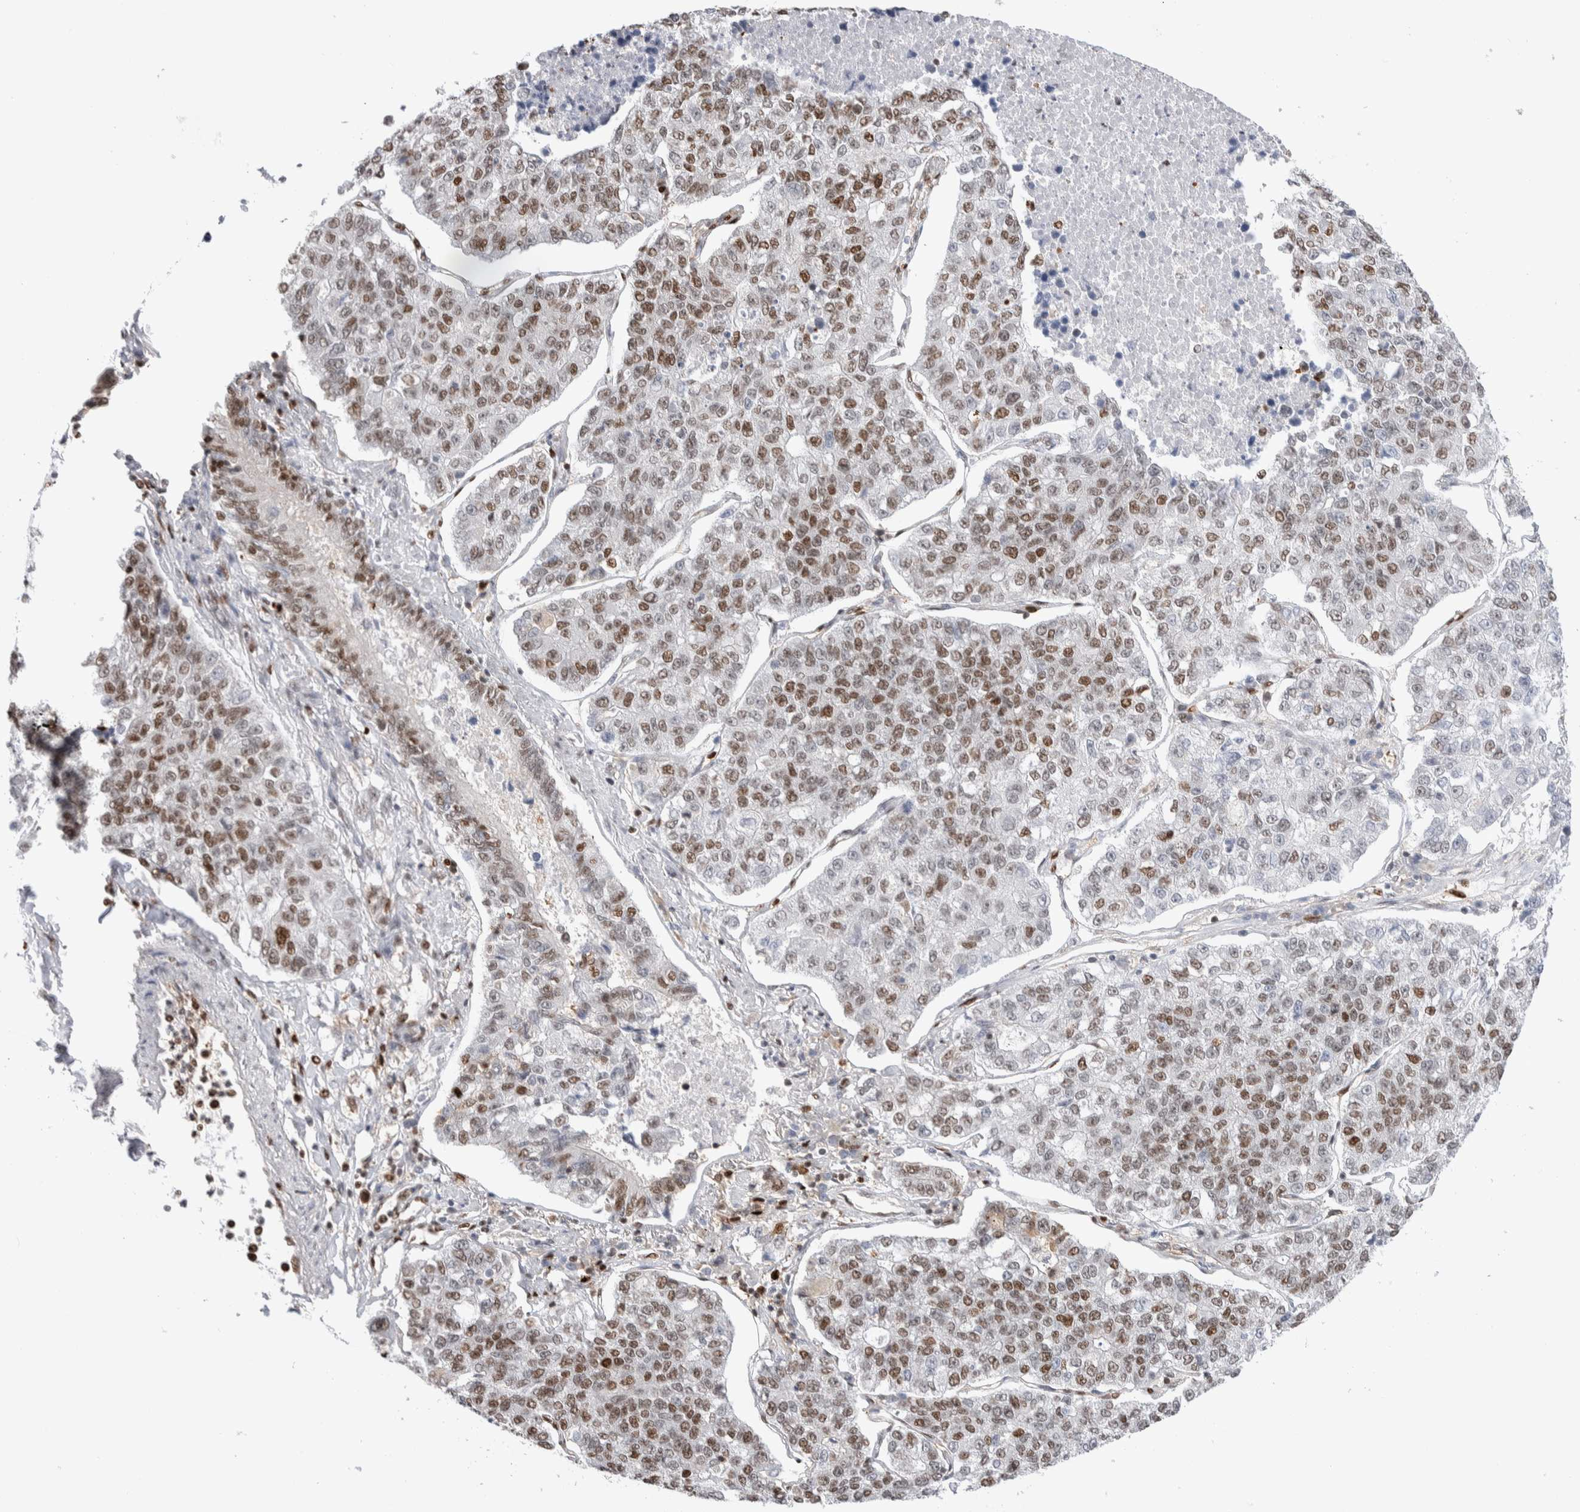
{"staining": {"intensity": "moderate", "quantity": ">75%", "location": "nuclear"}, "tissue": "lung cancer", "cell_type": "Tumor cells", "image_type": "cancer", "snomed": [{"axis": "morphology", "description": "Adenocarcinoma, NOS"}, {"axis": "topography", "description": "Lung"}], "caption": "This image displays lung cancer (adenocarcinoma) stained with IHC to label a protein in brown. The nuclear of tumor cells show moderate positivity for the protein. Nuclei are counter-stained blue.", "gene": "RNASEK-C17orf49", "patient": {"sex": "male", "age": 49}}